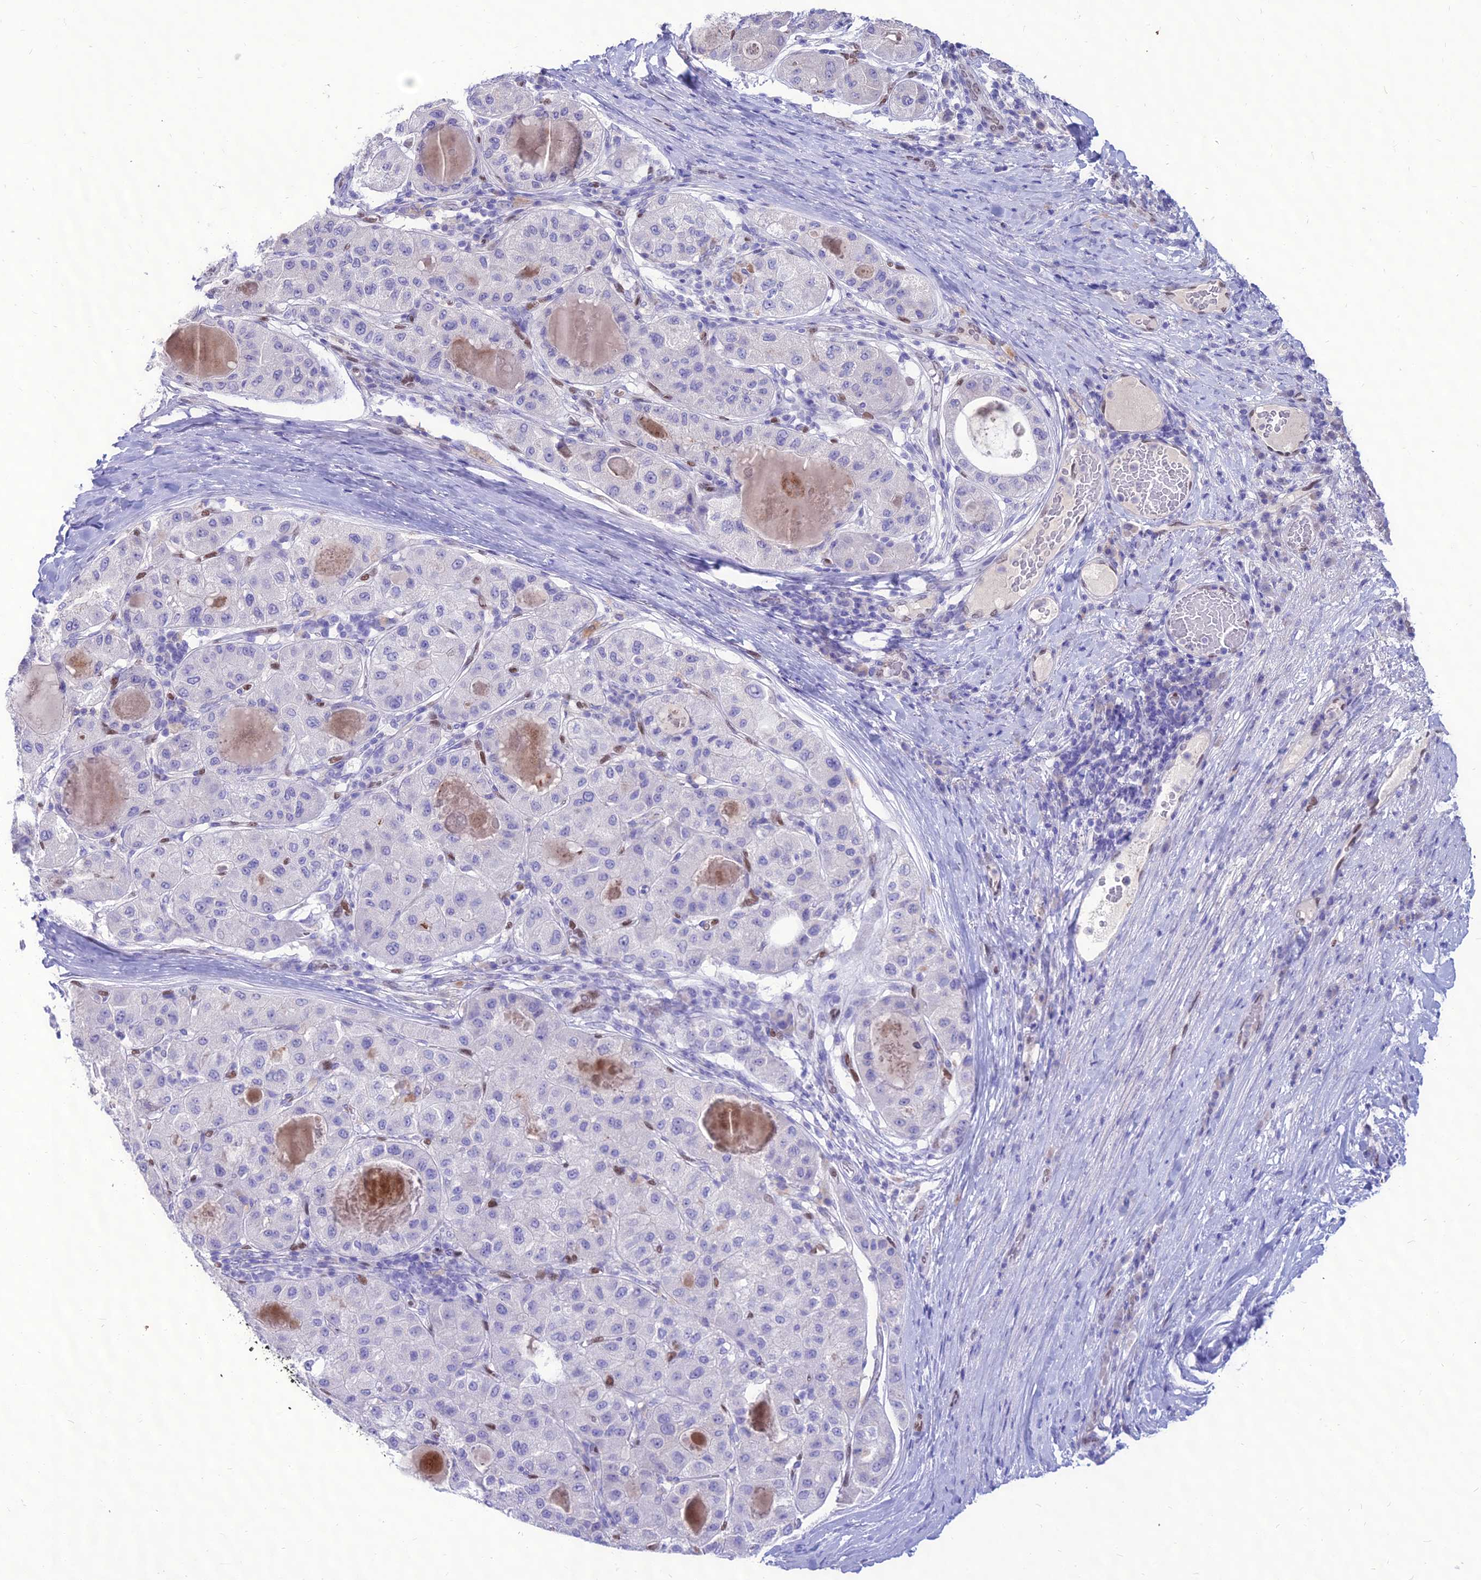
{"staining": {"intensity": "negative", "quantity": "none", "location": "none"}, "tissue": "liver cancer", "cell_type": "Tumor cells", "image_type": "cancer", "snomed": [{"axis": "morphology", "description": "Carcinoma, Hepatocellular, NOS"}, {"axis": "topography", "description": "Liver"}], "caption": "A photomicrograph of liver cancer stained for a protein exhibits no brown staining in tumor cells. The staining was performed using DAB to visualize the protein expression in brown, while the nuclei were stained in blue with hematoxylin (Magnification: 20x).", "gene": "NOVA2", "patient": {"sex": "male", "age": 80}}